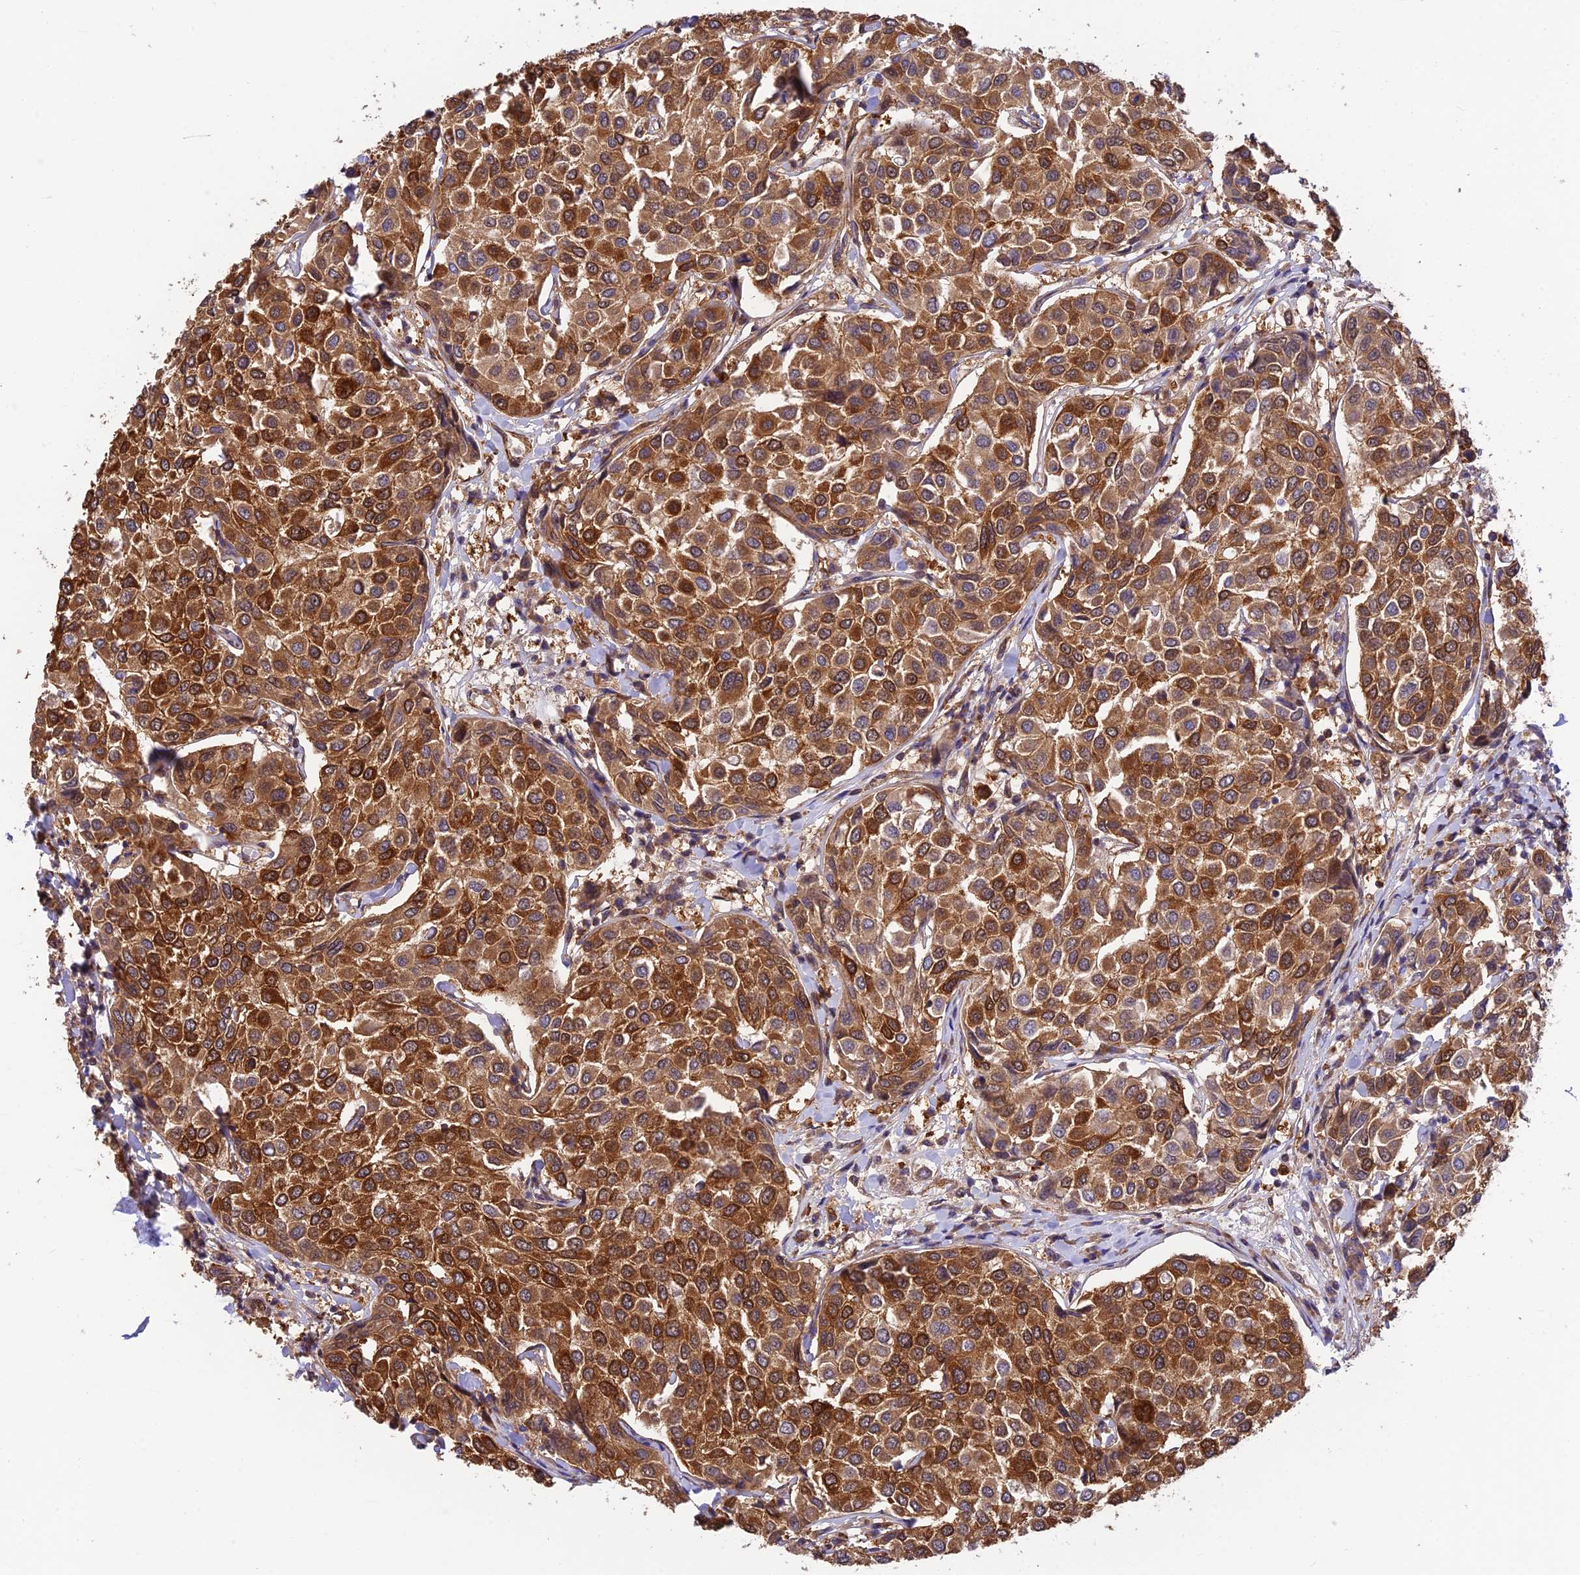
{"staining": {"intensity": "strong", "quantity": ">75%", "location": "cytoplasmic/membranous"}, "tissue": "breast cancer", "cell_type": "Tumor cells", "image_type": "cancer", "snomed": [{"axis": "morphology", "description": "Duct carcinoma"}, {"axis": "topography", "description": "Breast"}], "caption": "Tumor cells demonstrate high levels of strong cytoplasmic/membranous expression in about >75% of cells in breast cancer (infiltrating ductal carcinoma).", "gene": "EVI5L", "patient": {"sex": "female", "age": 55}}